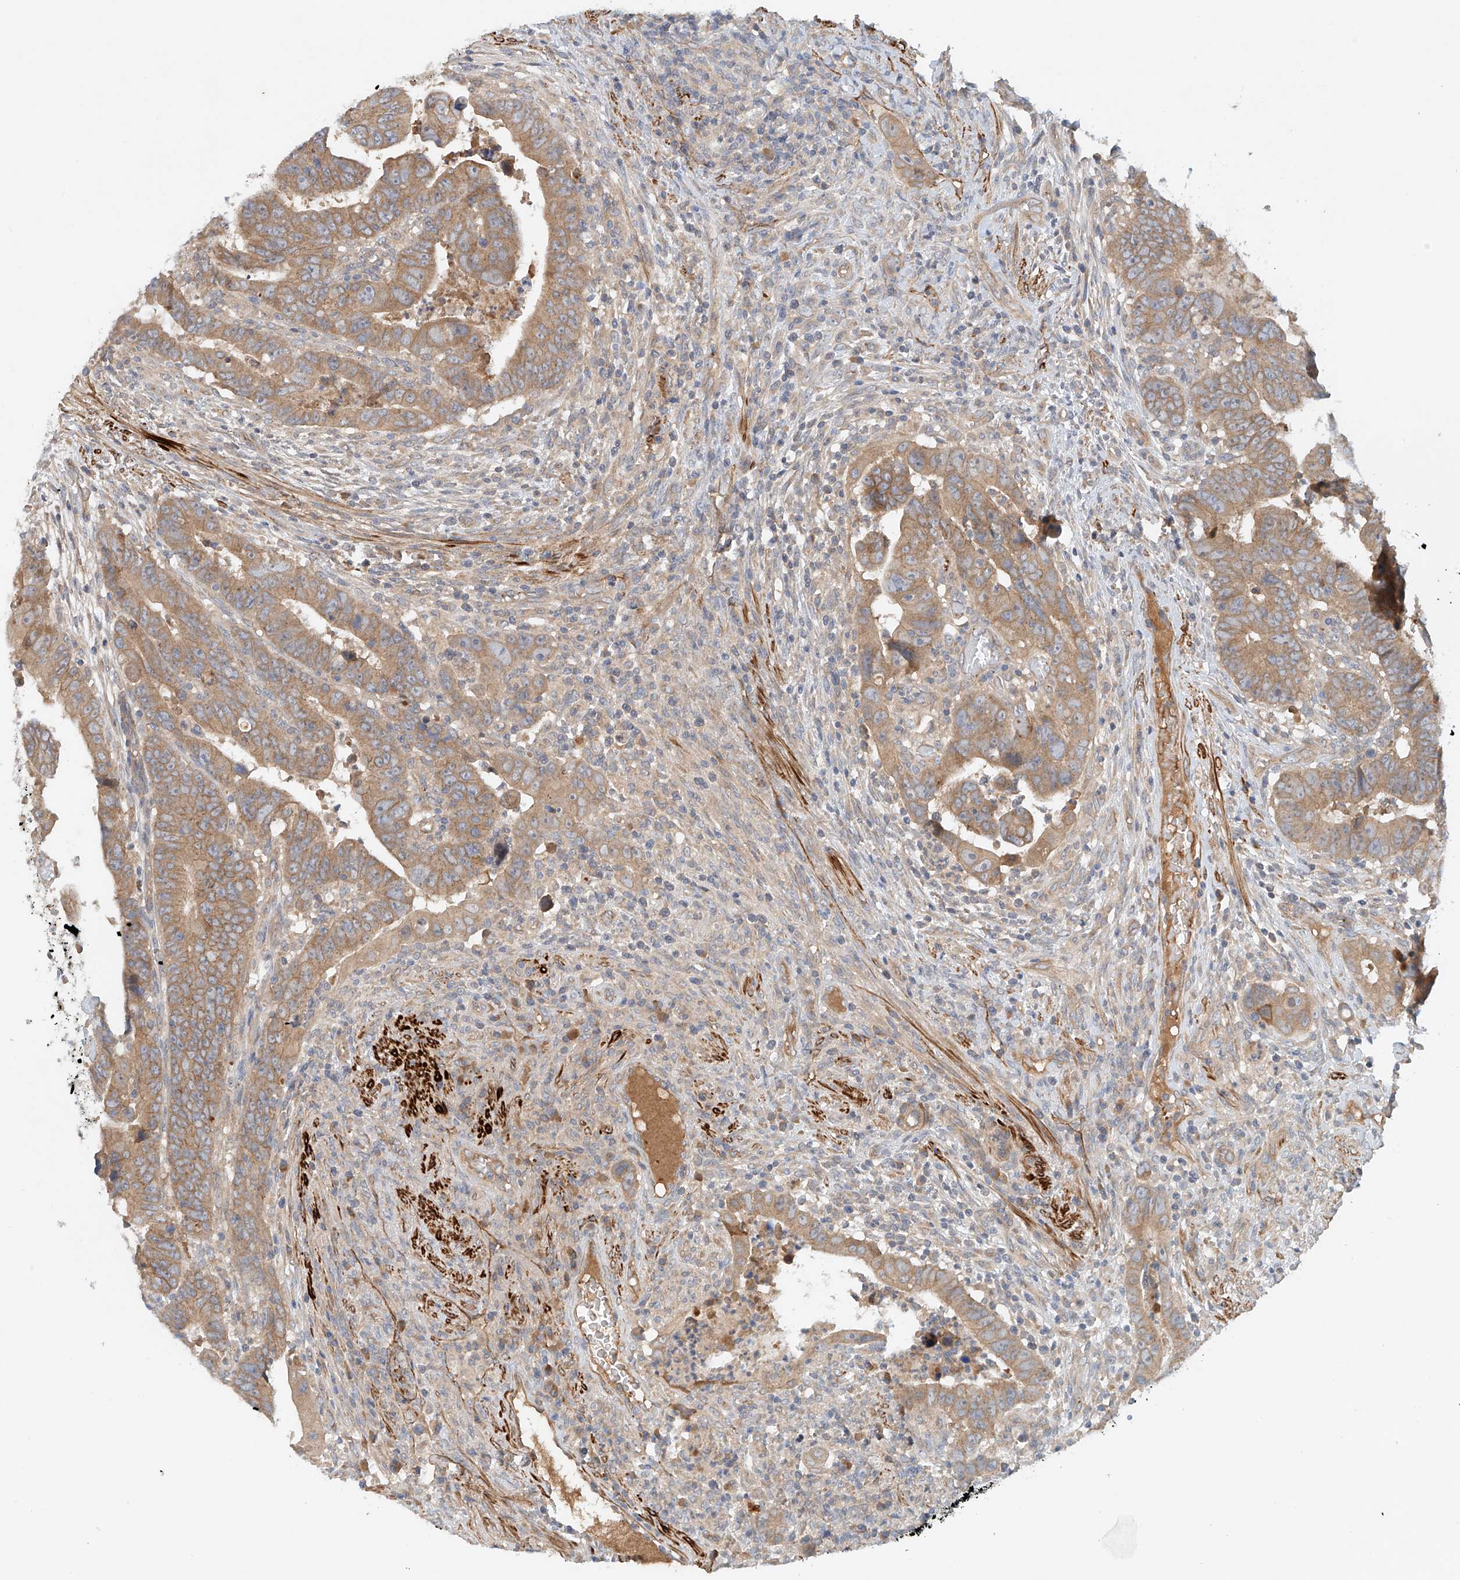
{"staining": {"intensity": "moderate", "quantity": ">75%", "location": "cytoplasmic/membranous"}, "tissue": "colorectal cancer", "cell_type": "Tumor cells", "image_type": "cancer", "snomed": [{"axis": "morphology", "description": "Normal tissue, NOS"}, {"axis": "morphology", "description": "Adenocarcinoma, NOS"}, {"axis": "topography", "description": "Rectum"}], "caption": "IHC histopathology image of colorectal adenocarcinoma stained for a protein (brown), which exhibits medium levels of moderate cytoplasmic/membranous positivity in approximately >75% of tumor cells.", "gene": "LYRM9", "patient": {"sex": "female", "age": 65}}